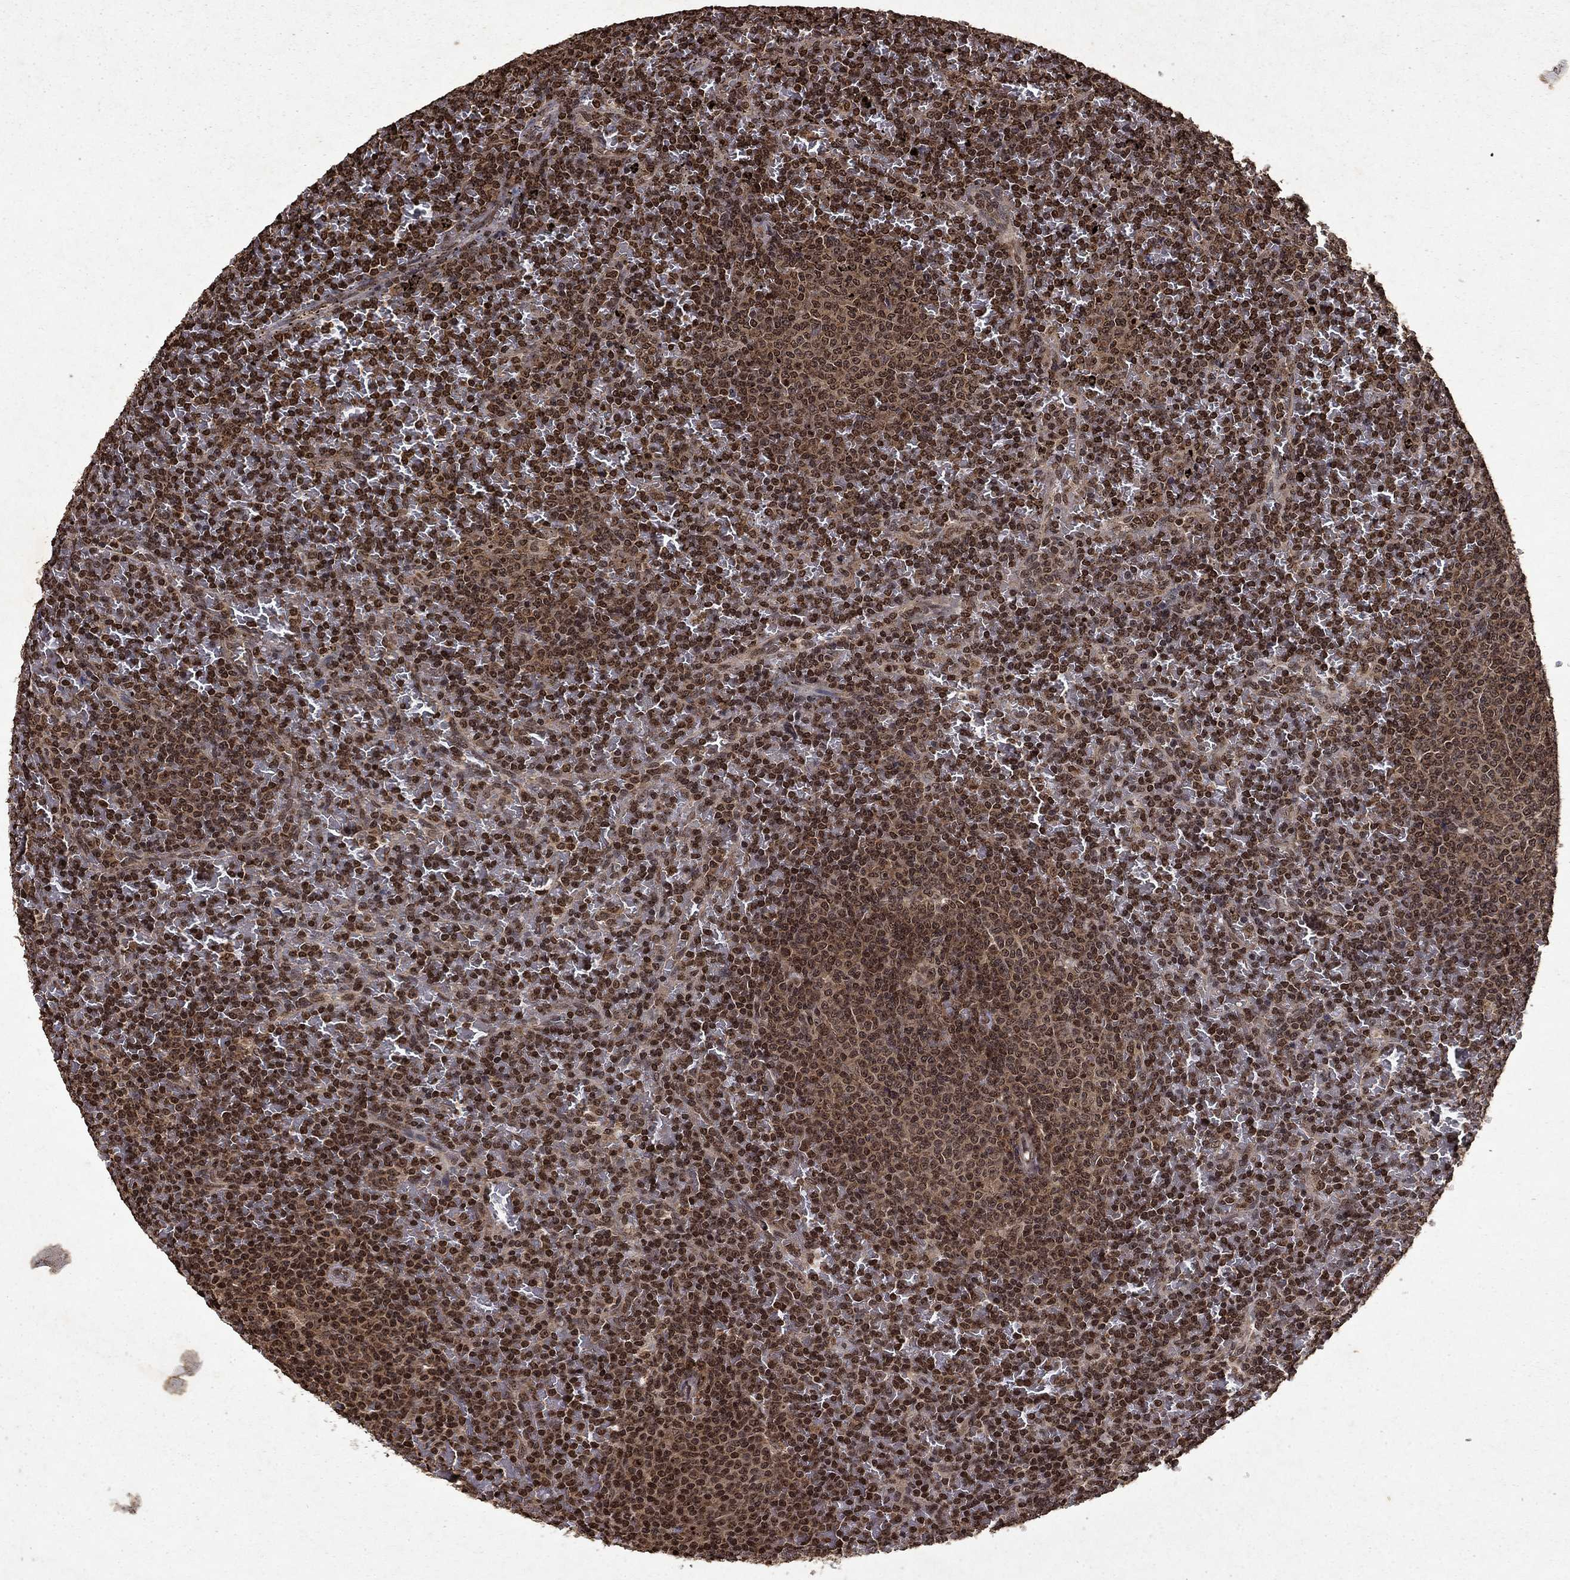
{"staining": {"intensity": "moderate", "quantity": ">75%", "location": "nuclear"}, "tissue": "lymphoma", "cell_type": "Tumor cells", "image_type": "cancer", "snomed": [{"axis": "morphology", "description": "Malignant lymphoma, non-Hodgkin's type, Low grade"}, {"axis": "topography", "description": "Spleen"}], "caption": "About >75% of tumor cells in human lymphoma demonstrate moderate nuclear protein expression as visualized by brown immunohistochemical staining.", "gene": "PIN4", "patient": {"sex": "female", "age": 77}}